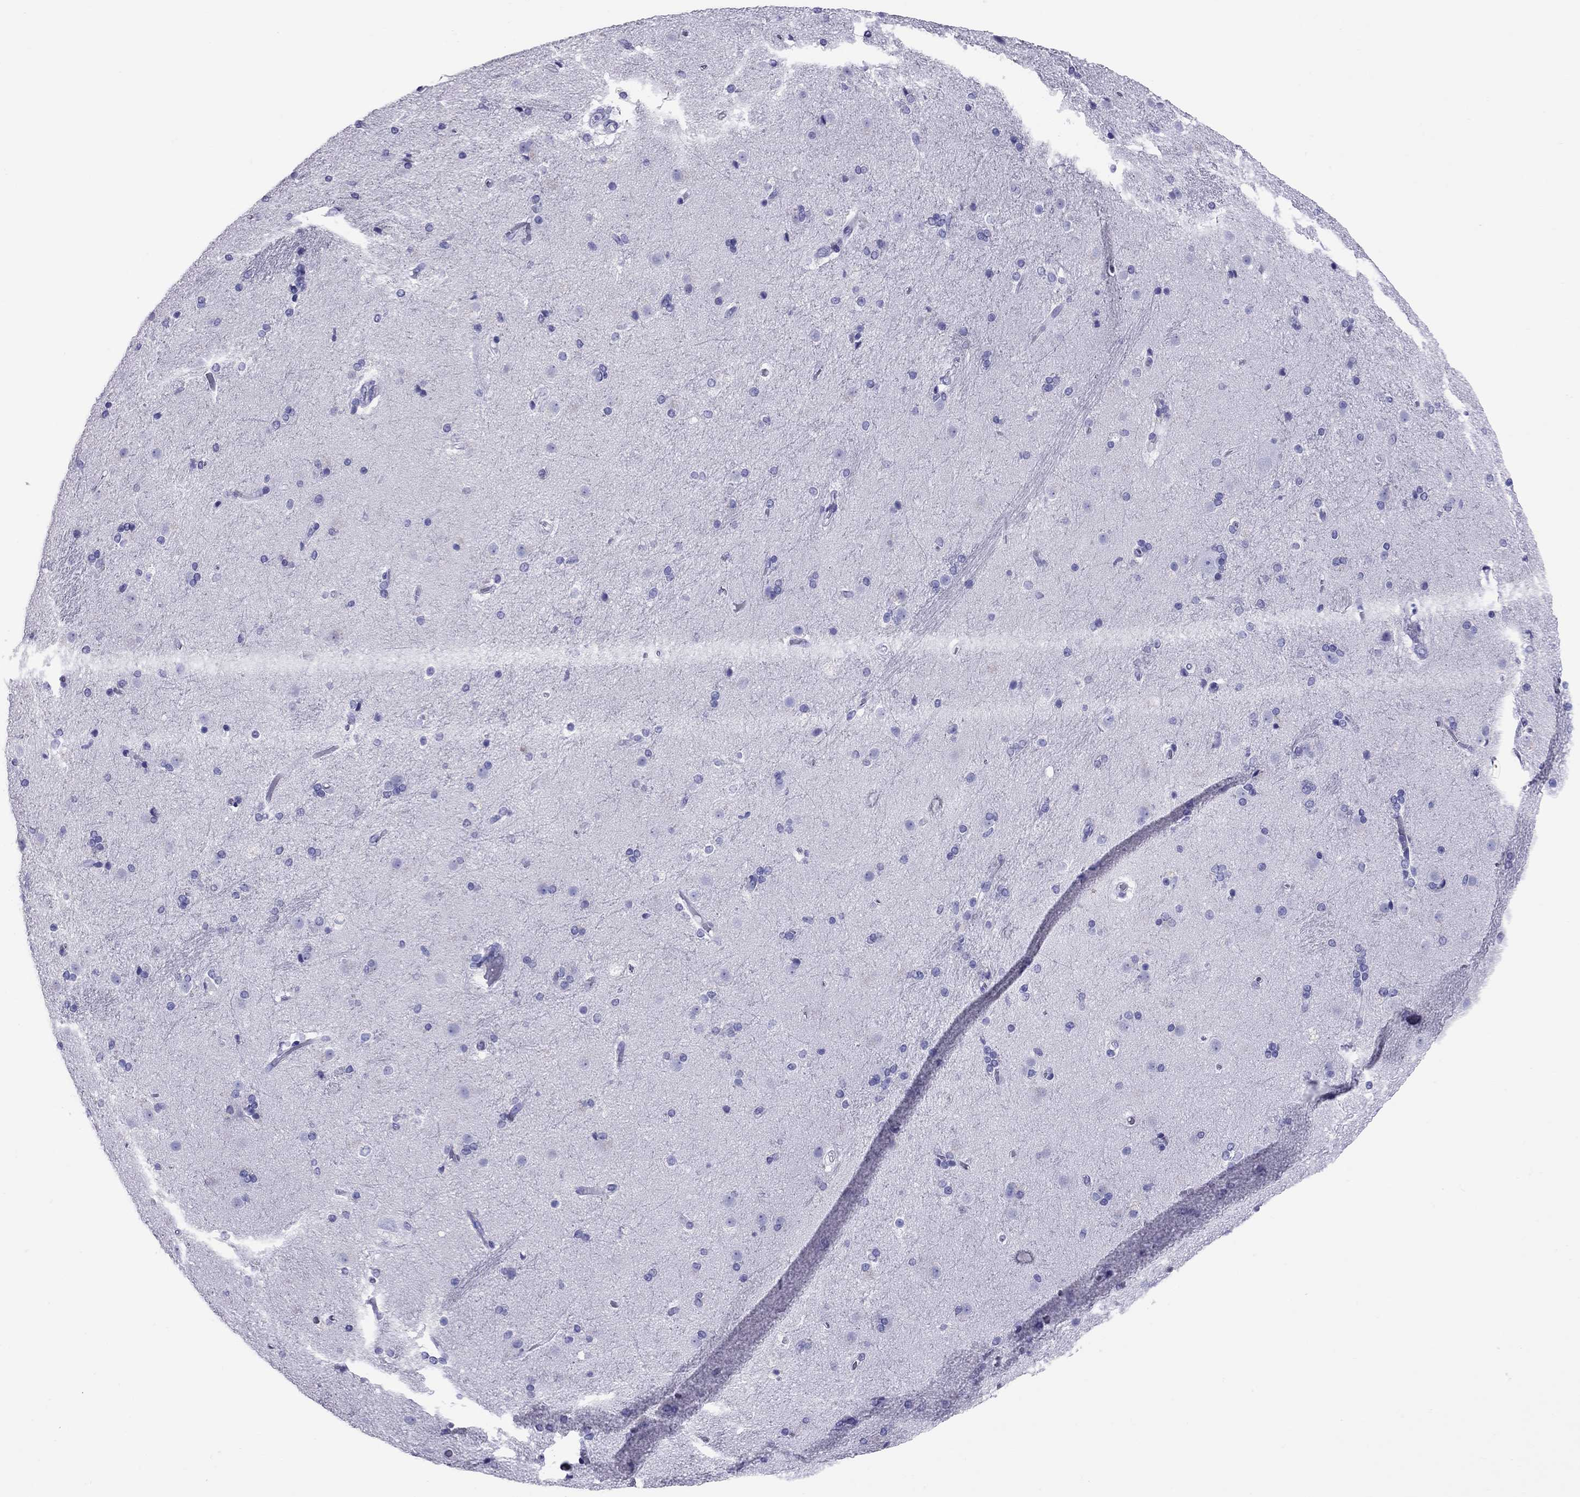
{"staining": {"intensity": "negative", "quantity": "none", "location": "none"}, "tissue": "caudate", "cell_type": "Glial cells", "image_type": "normal", "snomed": [{"axis": "morphology", "description": "Normal tissue, NOS"}, {"axis": "topography", "description": "Lateral ventricle wall"}], "caption": "IHC micrograph of unremarkable caudate: human caudate stained with DAB (3,3'-diaminobenzidine) displays no significant protein expression in glial cells.", "gene": "AVPR1B", "patient": {"sex": "male", "age": 54}}